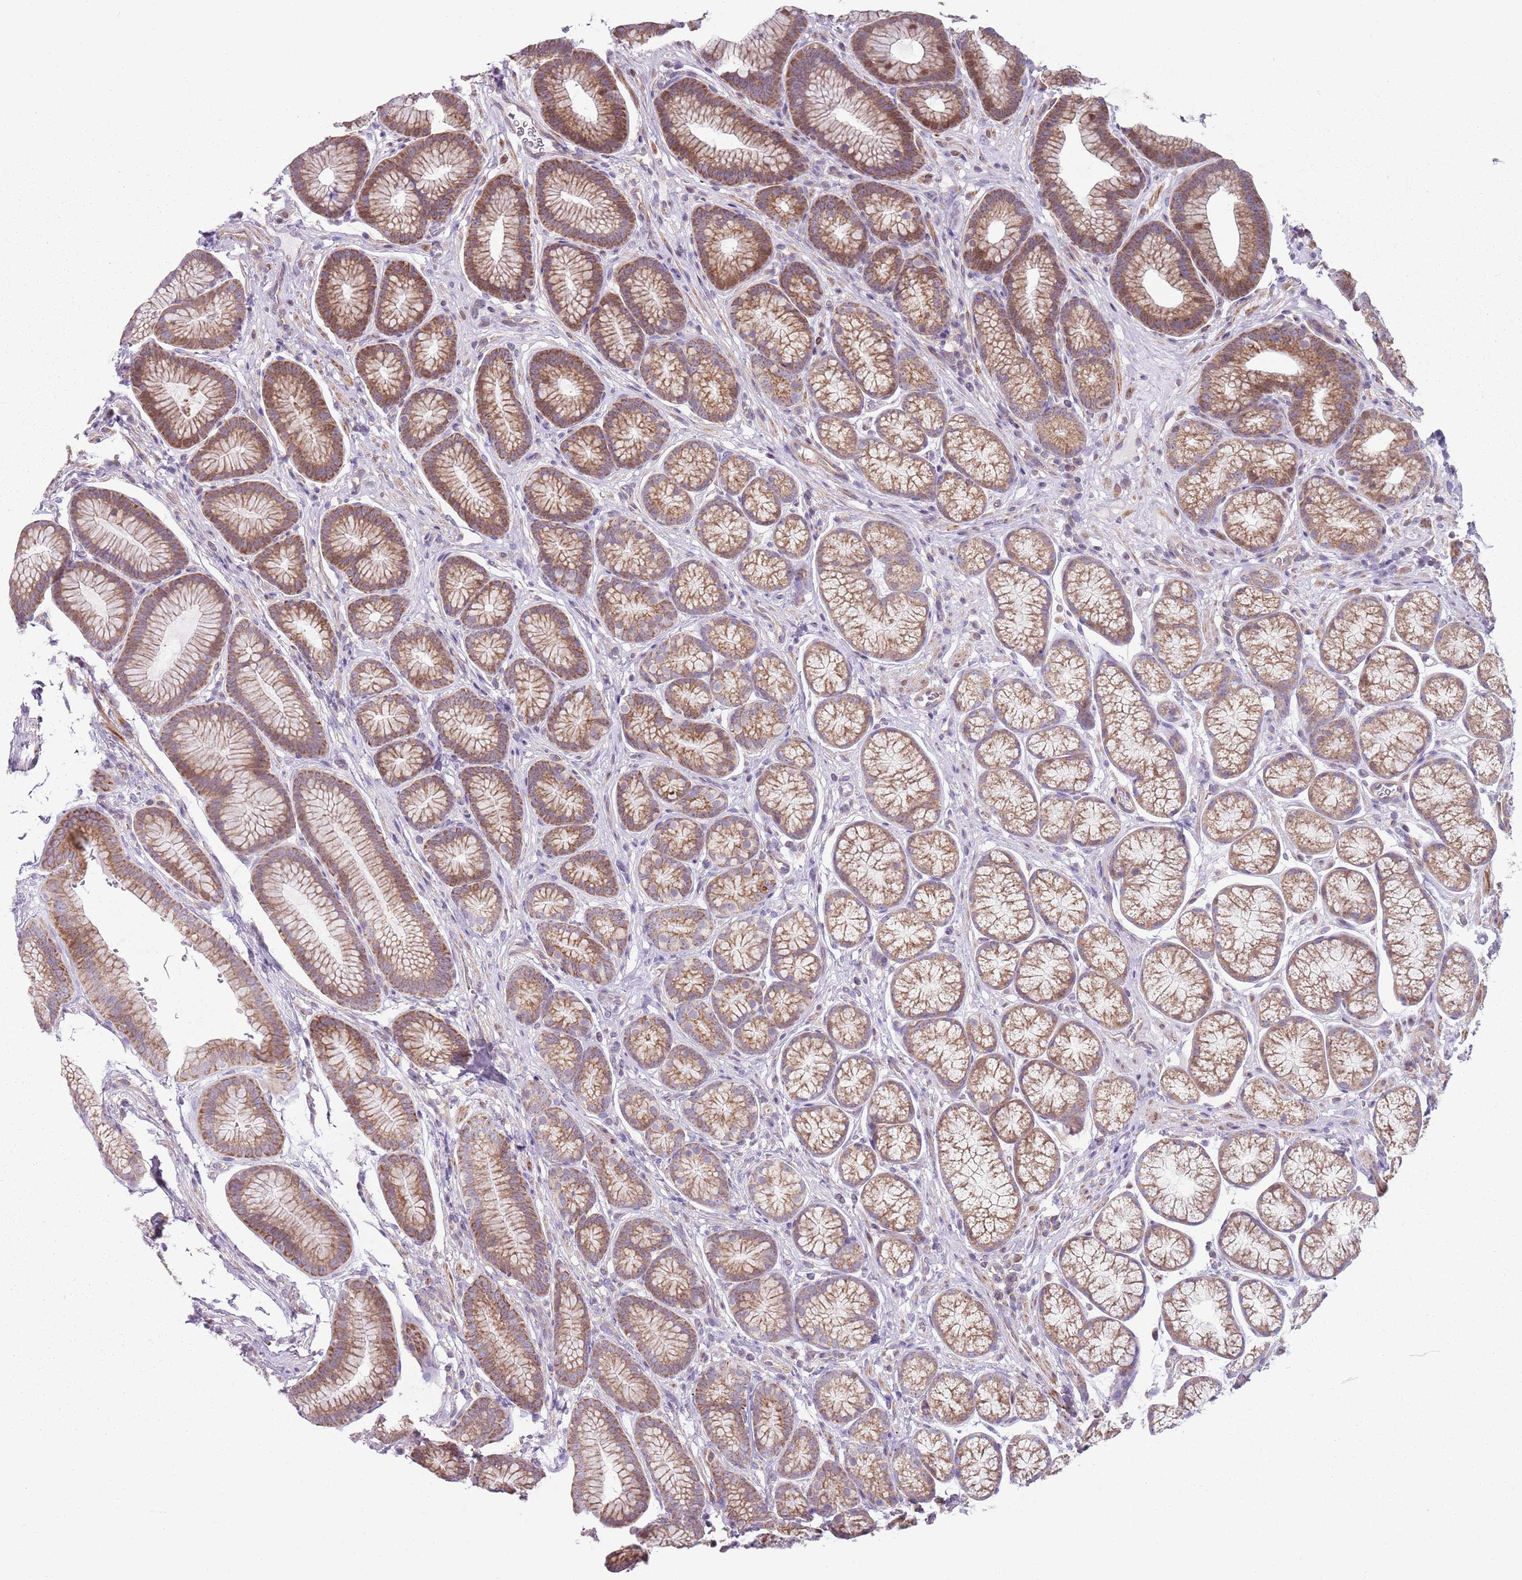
{"staining": {"intensity": "strong", "quantity": "25%-75%", "location": "cytoplasmic/membranous"}, "tissue": "stomach", "cell_type": "Glandular cells", "image_type": "normal", "snomed": [{"axis": "morphology", "description": "Normal tissue, NOS"}, {"axis": "topography", "description": "Stomach"}], "caption": "A high amount of strong cytoplasmic/membranous expression is identified in approximately 25%-75% of glandular cells in normal stomach. (brown staining indicates protein expression, while blue staining denotes nuclei).", "gene": "GAS8", "patient": {"sex": "male", "age": 42}}